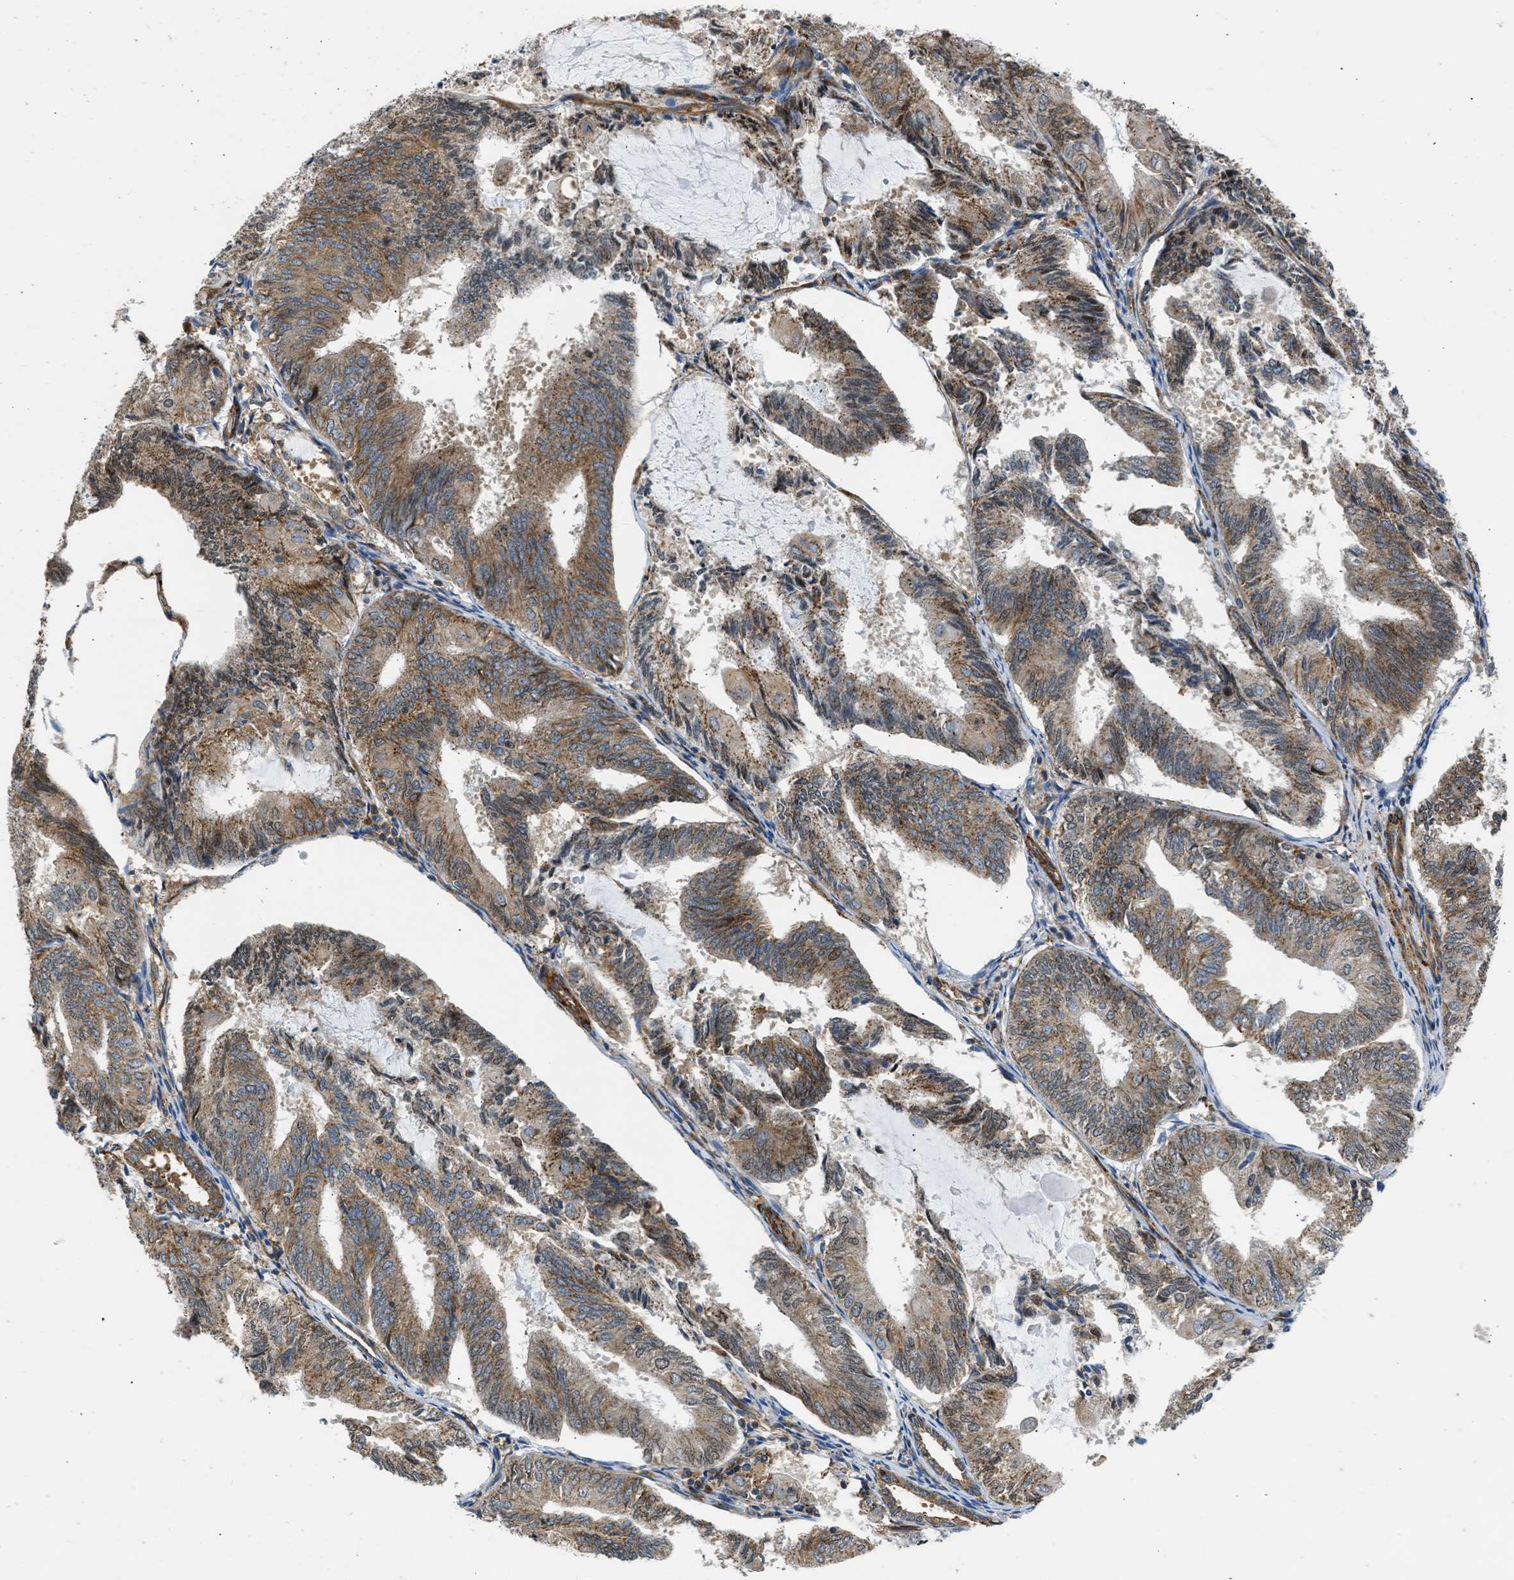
{"staining": {"intensity": "moderate", "quantity": ">75%", "location": "cytoplasmic/membranous"}, "tissue": "endometrial cancer", "cell_type": "Tumor cells", "image_type": "cancer", "snomed": [{"axis": "morphology", "description": "Adenocarcinoma, NOS"}, {"axis": "topography", "description": "Endometrium"}], "caption": "This photomicrograph displays immunohistochemistry (IHC) staining of adenocarcinoma (endometrial), with medium moderate cytoplasmic/membranous expression in approximately >75% of tumor cells.", "gene": "SEPTIN2", "patient": {"sex": "female", "age": 81}}